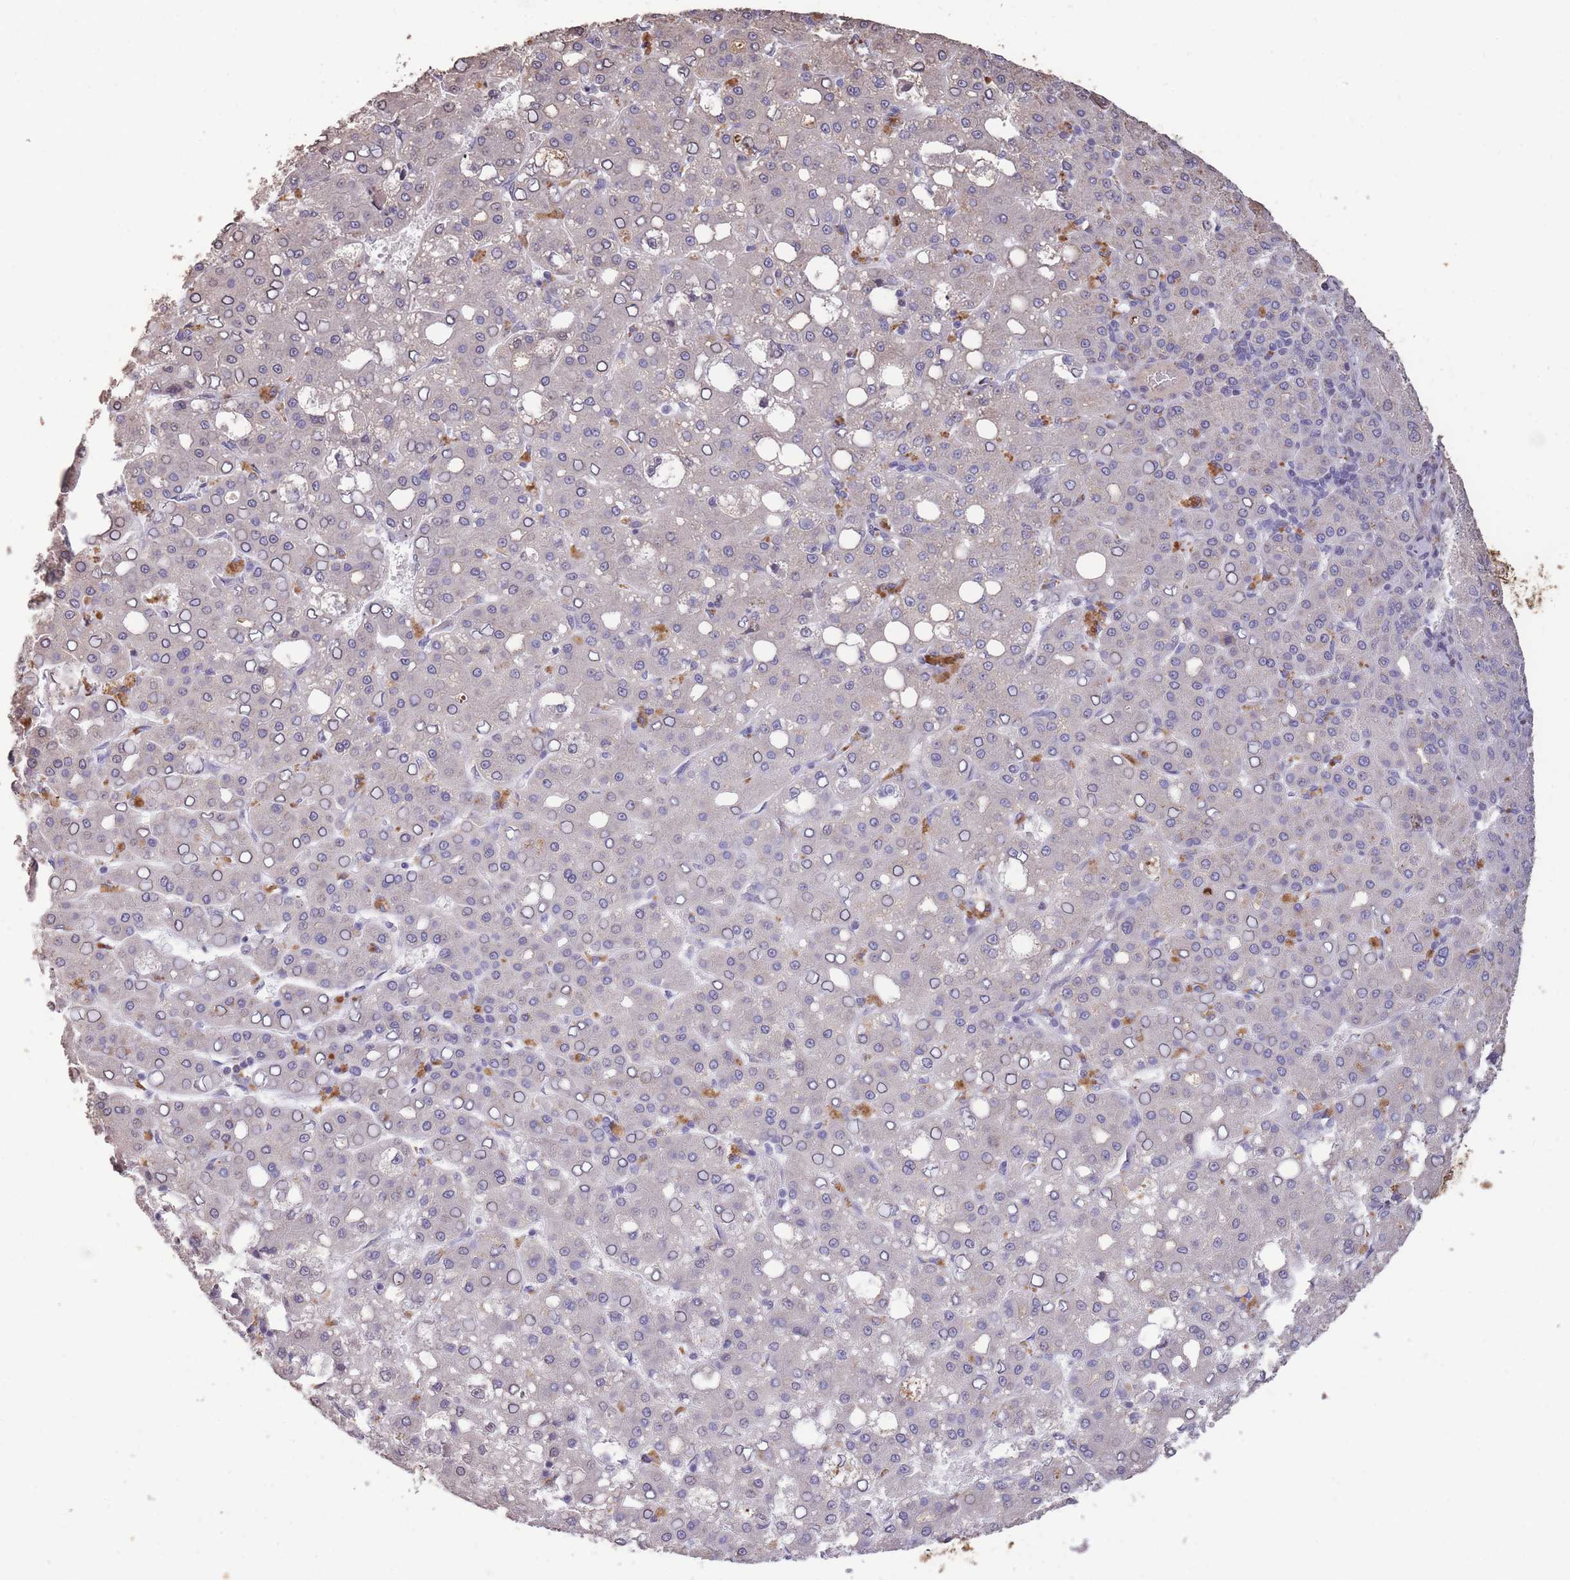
{"staining": {"intensity": "negative", "quantity": "none", "location": "none"}, "tissue": "liver cancer", "cell_type": "Tumor cells", "image_type": "cancer", "snomed": [{"axis": "morphology", "description": "Carcinoma, Hepatocellular, NOS"}, {"axis": "topography", "description": "Liver"}], "caption": "A high-resolution image shows immunohistochemistry staining of liver hepatocellular carcinoma, which demonstrates no significant expression in tumor cells. Nuclei are stained in blue.", "gene": "RGS14", "patient": {"sex": "male", "age": 65}}